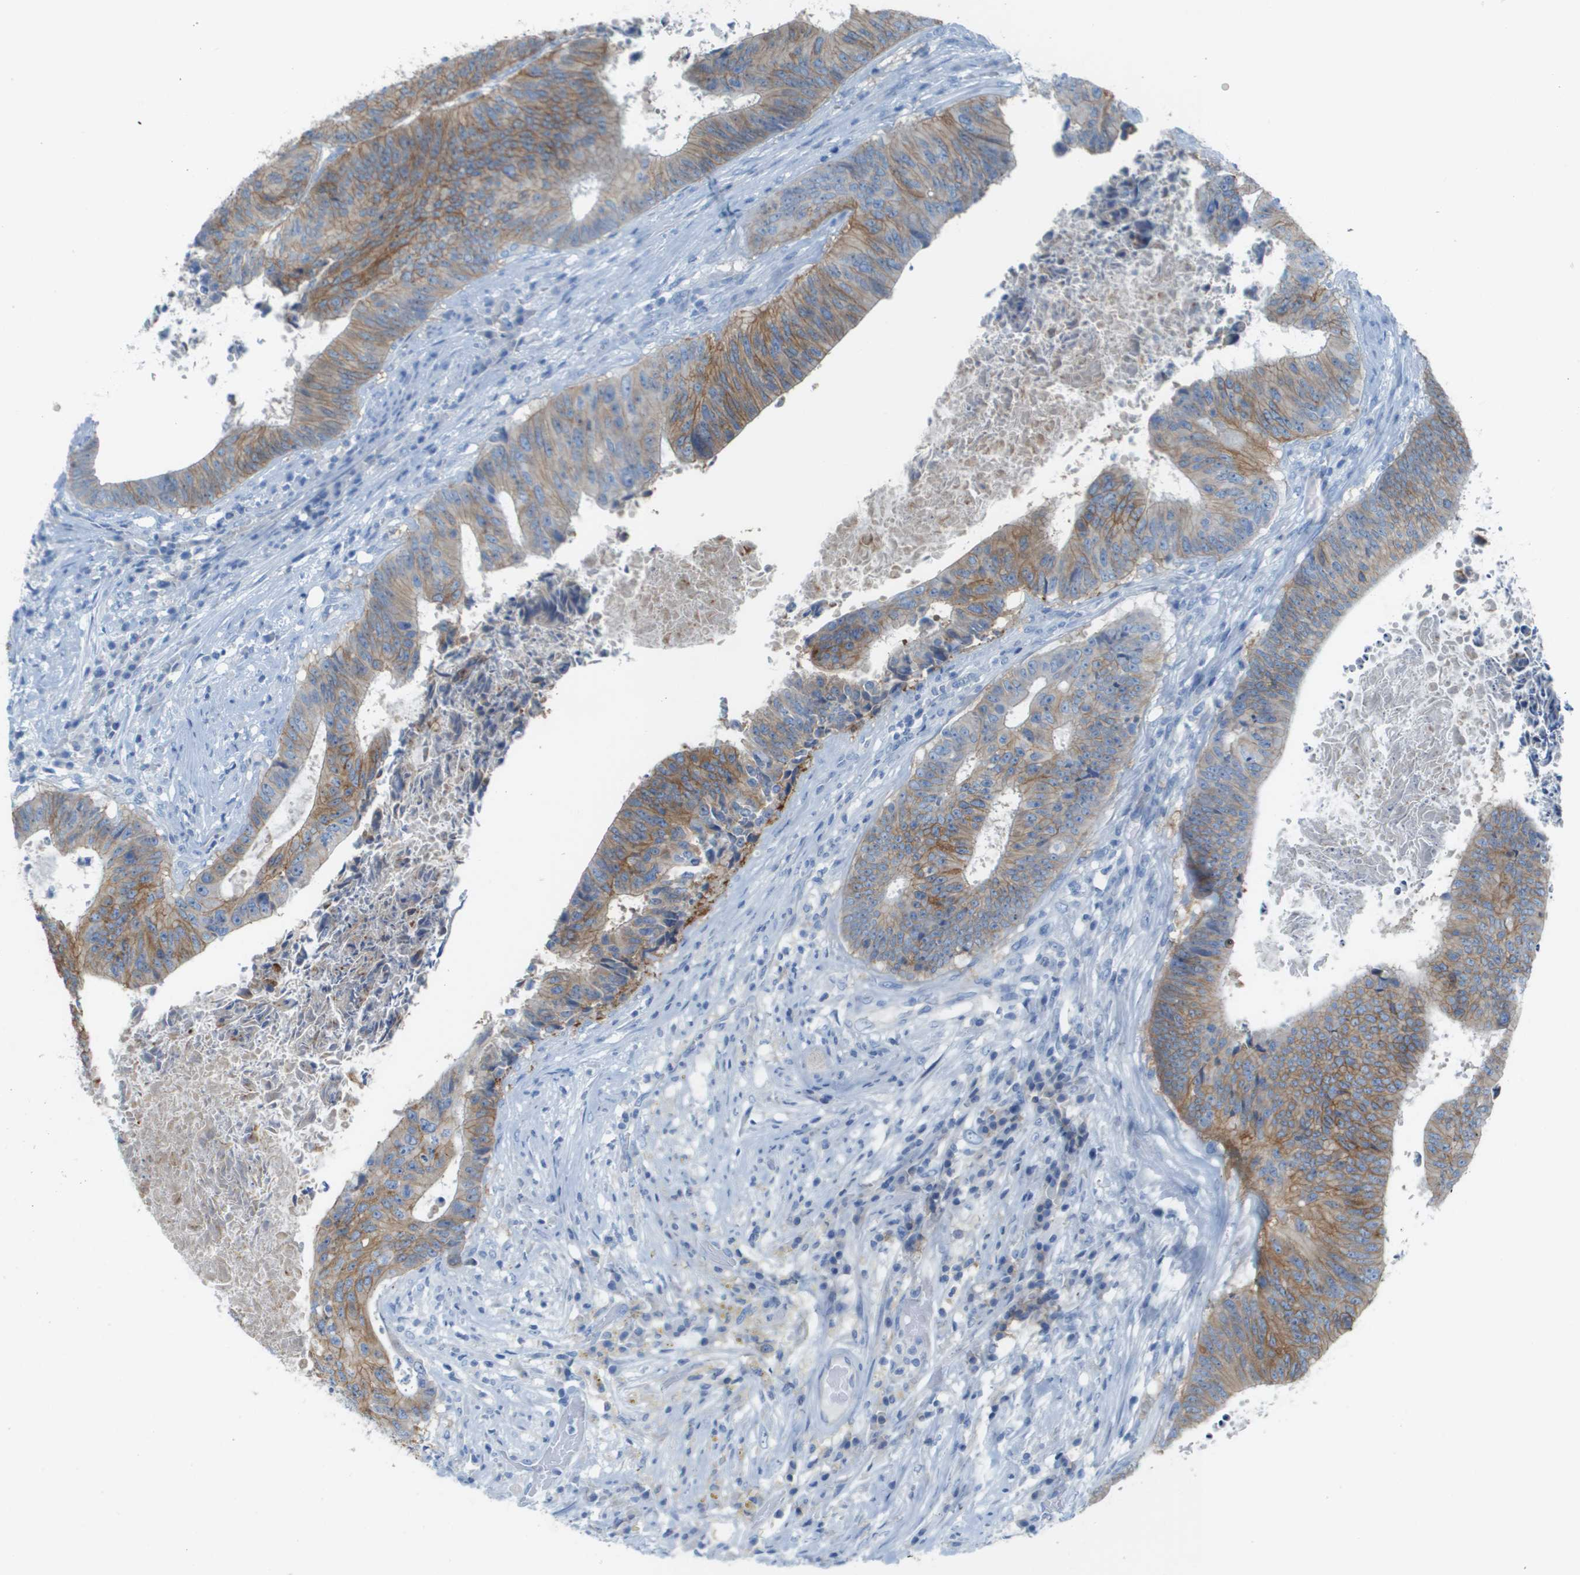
{"staining": {"intensity": "moderate", "quantity": "25%-75%", "location": "cytoplasmic/membranous"}, "tissue": "colorectal cancer", "cell_type": "Tumor cells", "image_type": "cancer", "snomed": [{"axis": "morphology", "description": "Adenocarcinoma, NOS"}, {"axis": "topography", "description": "Rectum"}], "caption": "DAB immunohistochemical staining of colorectal cancer (adenocarcinoma) demonstrates moderate cytoplasmic/membranous protein expression in about 25%-75% of tumor cells.", "gene": "CD46", "patient": {"sex": "male", "age": 72}}